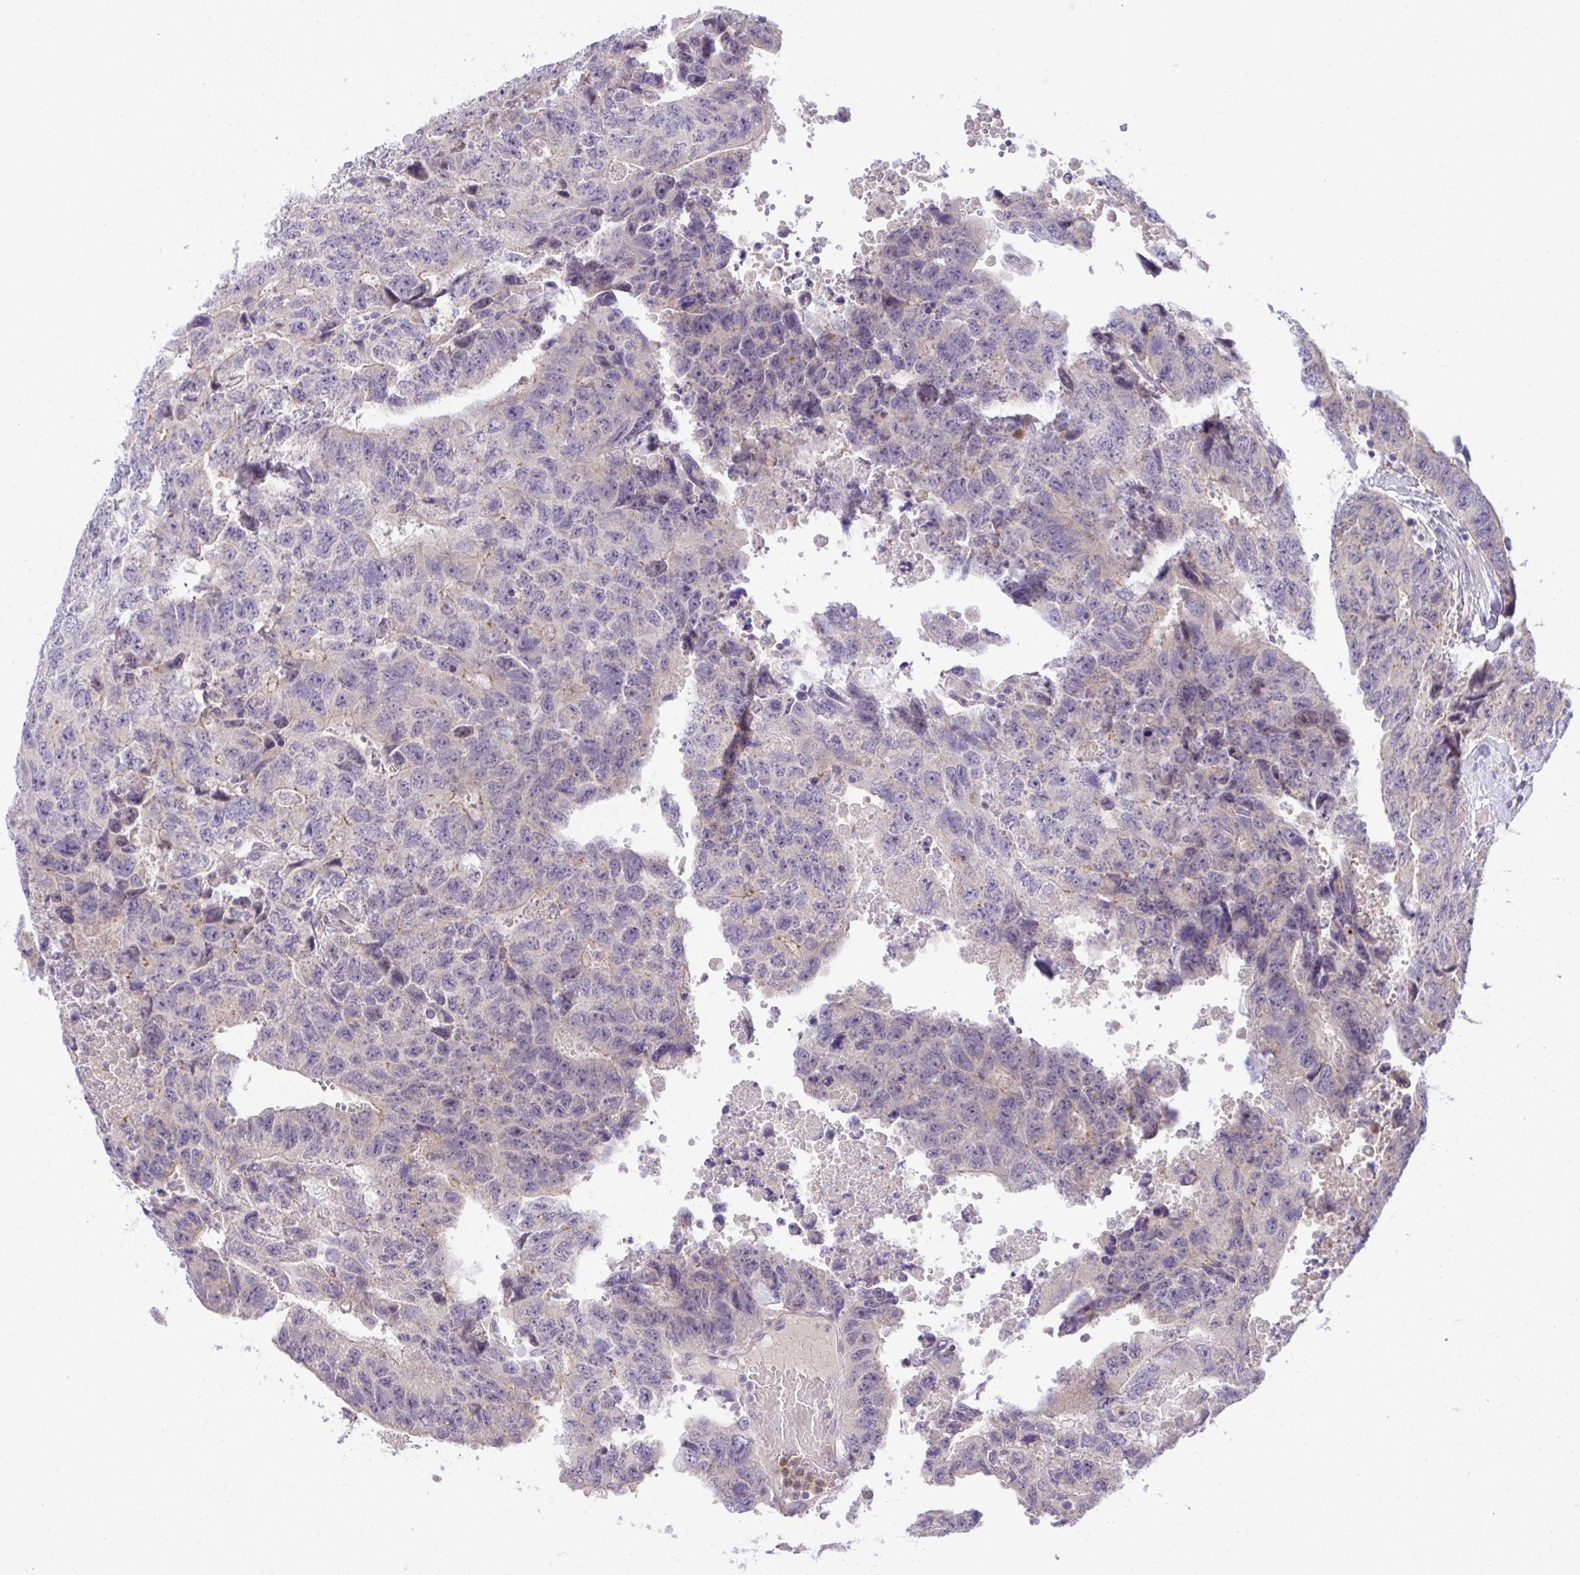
{"staining": {"intensity": "weak", "quantity": "<25%", "location": "cytoplasmic/membranous"}, "tissue": "testis cancer", "cell_type": "Tumor cells", "image_type": "cancer", "snomed": [{"axis": "morphology", "description": "Carcinoma, Embryonal, NOS"}, {"axis": "topography", "description": "Testis"}], "caption": "Immunohistochemistry (IHC) image of human testis cancer stained for a protein (brown), which exhibits no positivity in tumor cells.", "gene": "CHIA", "patient": {"sex": "male", "age": 24}}